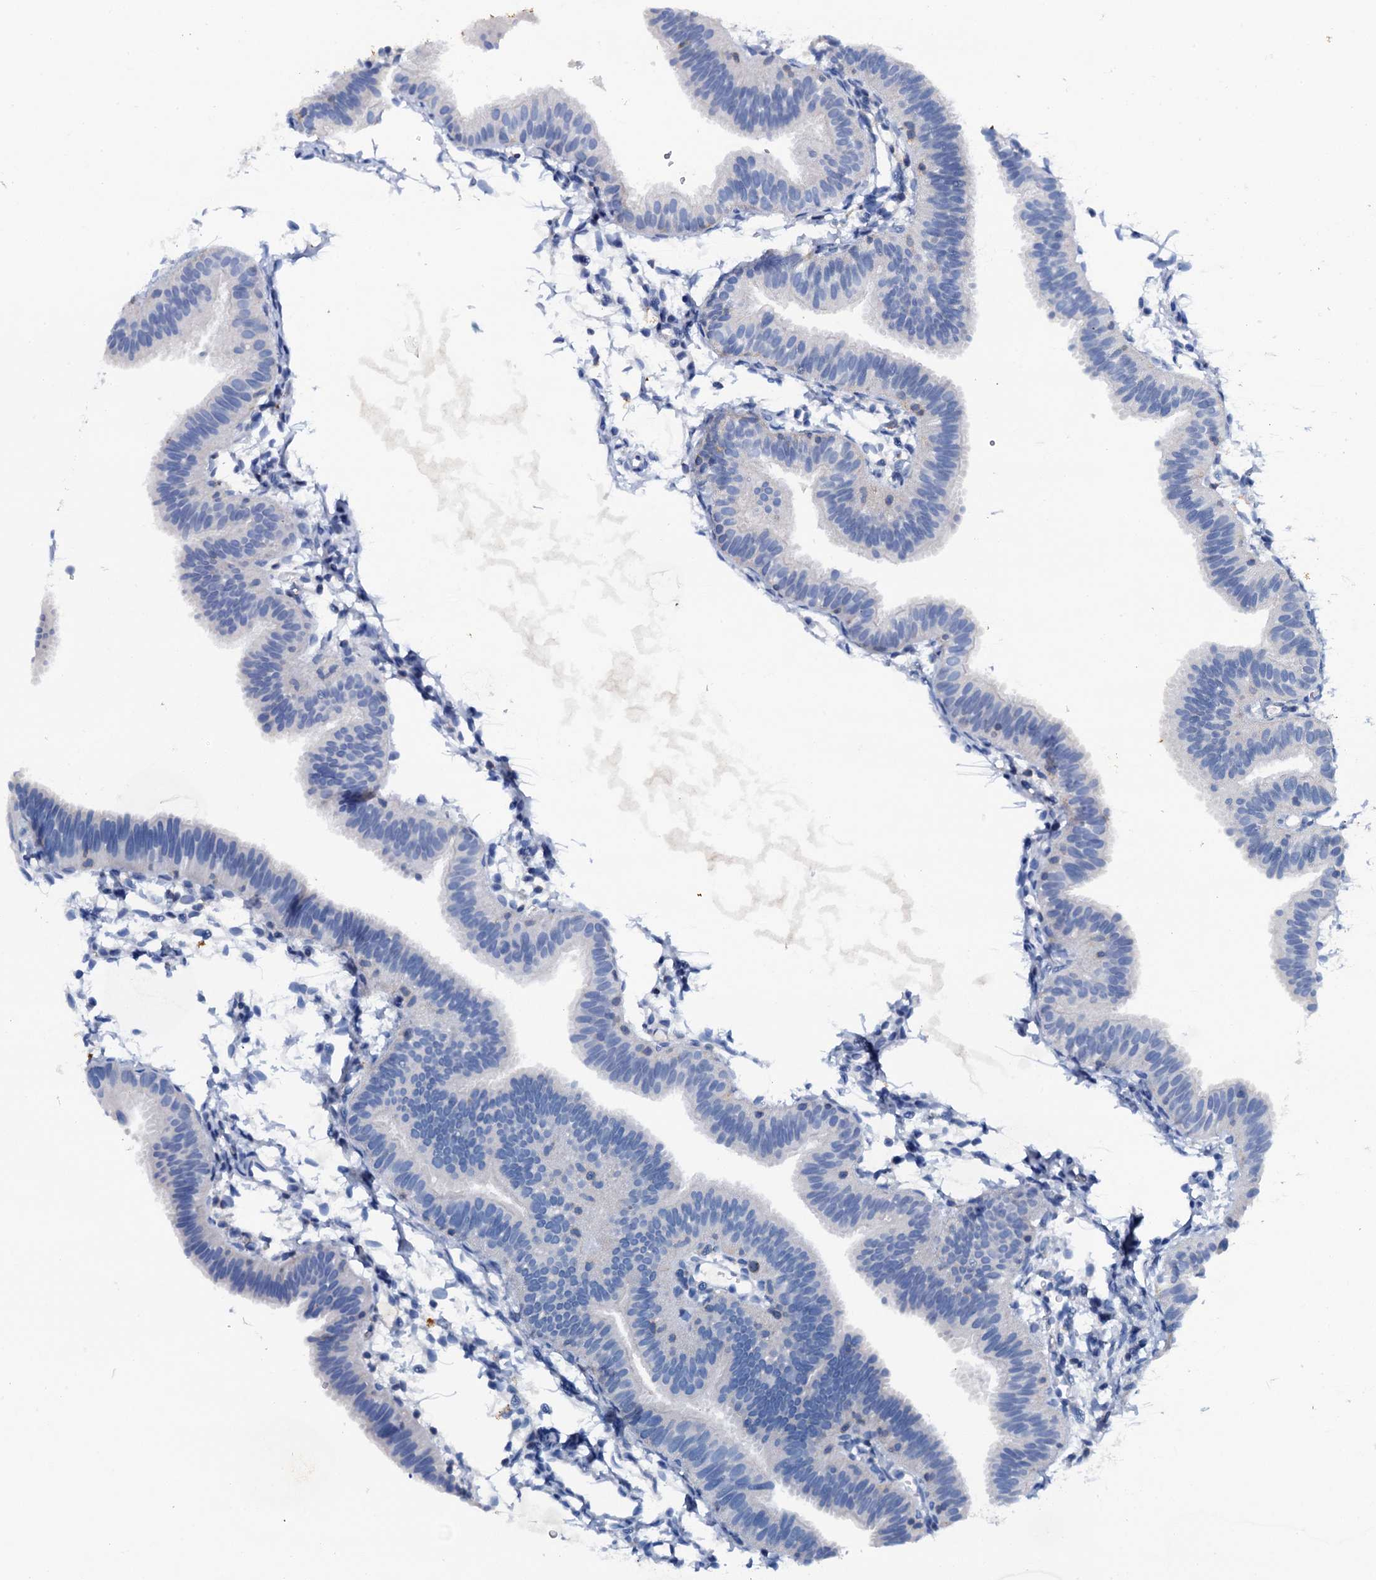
{"staining": {"intensity": "moderate", "quantity": "<25%", "location": "cytoplasmic/membranous"}, "tissue": "fallopian tube", "cell_type": "Glandular cells", "image_type": "normal", "snomed": [{"axis": "morphology", "description": "Normal tissue, NOS"}, {"axis": "topography", "description": "Fallopian tube"}], "caption": "This is an image of immunohistochemistry staining of unremarkable fallopian tube, which shows moderate staining in the cytoplasmic/membranous of glandular cells.", "gene": "MS4A4E", "patient": {"sex": "female", "age": 35}}